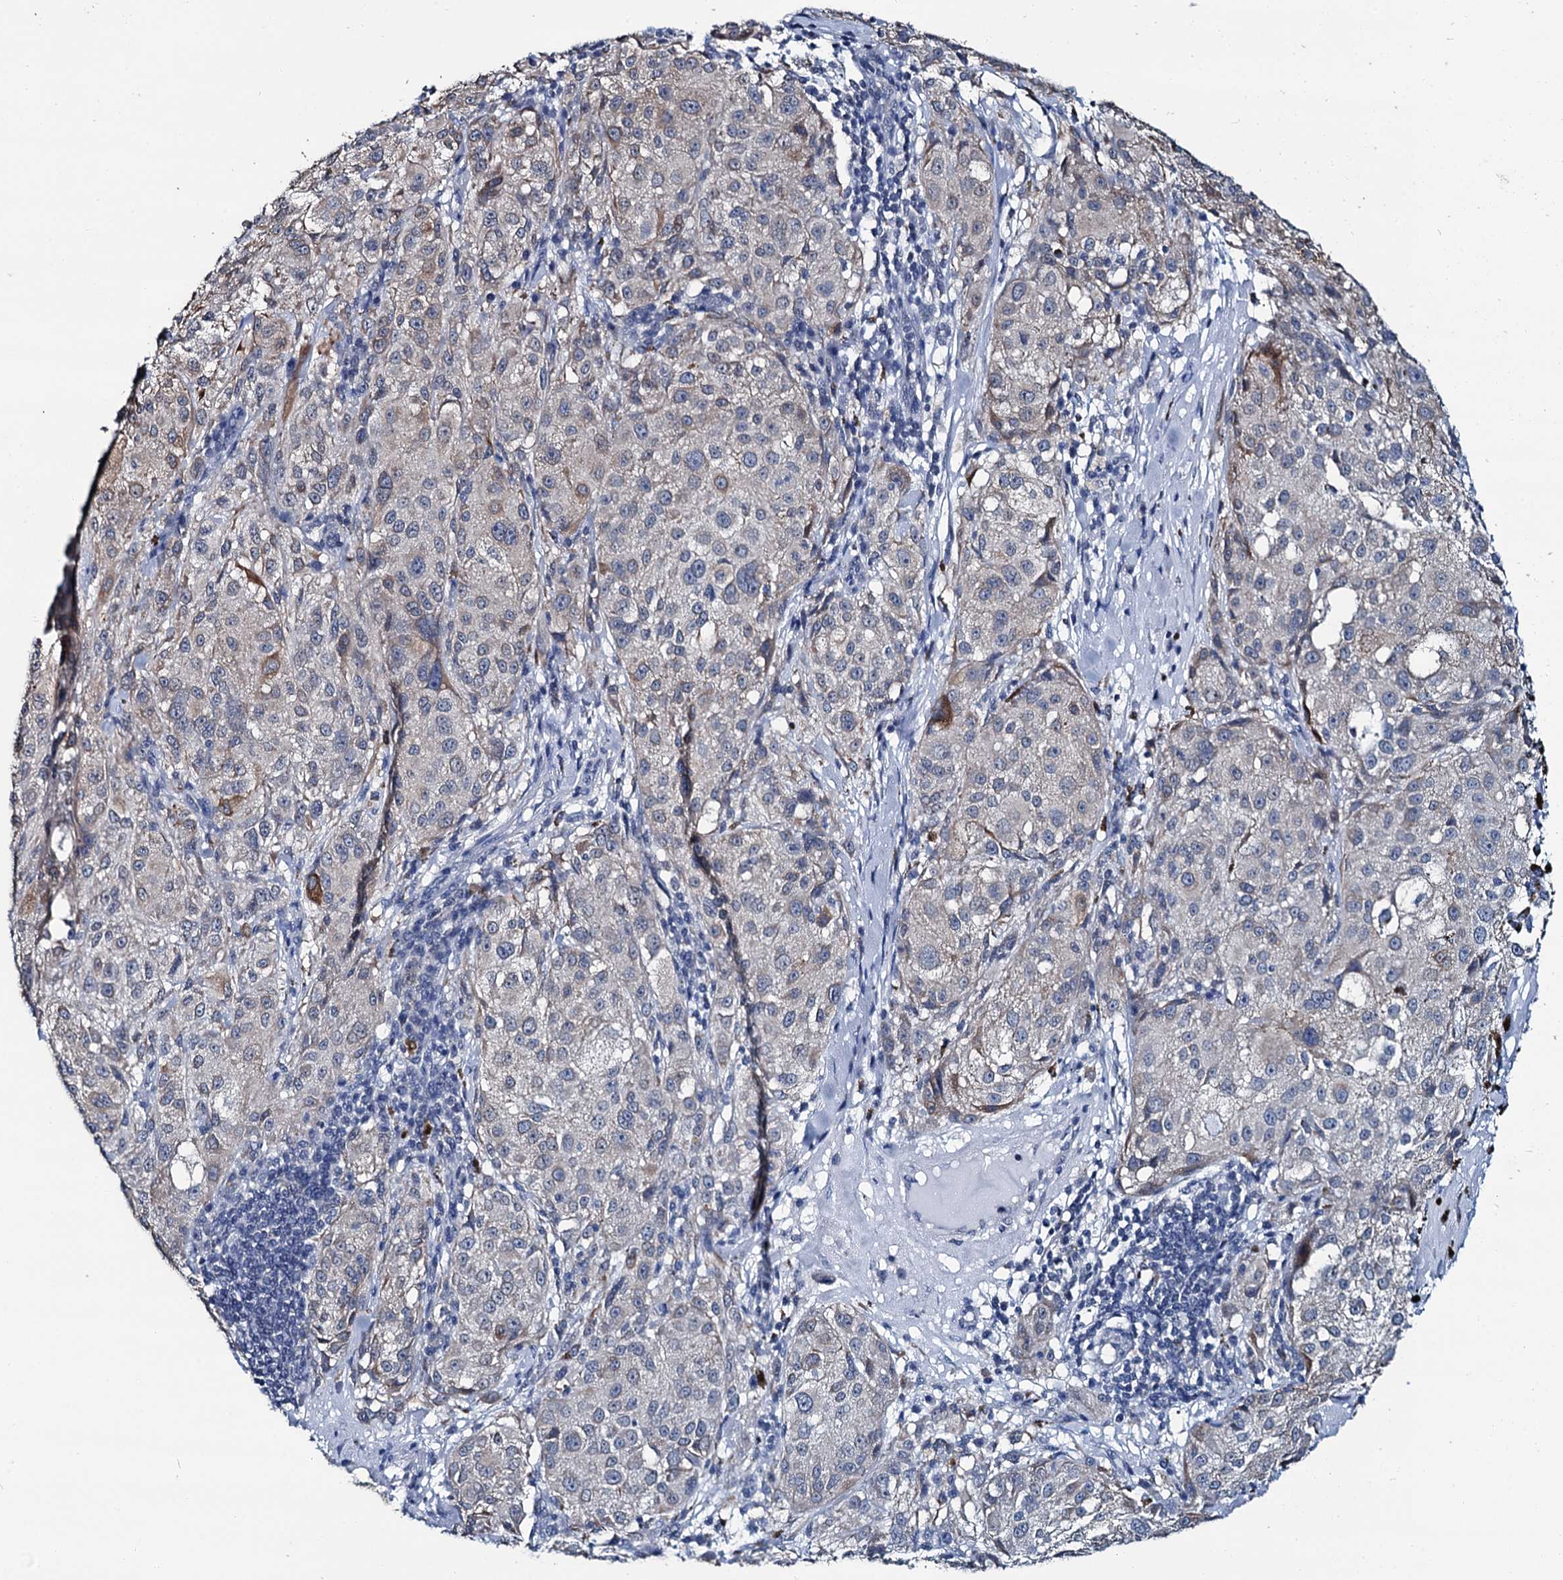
{"staining": {"intensity": "weak", "quantity": "<25%", "location": "cytoplasmic/membranous"}, "tissue": "melanoma", "cell_type": "Tumor cells", "image_type": "cancer", "snomed": [{"axis": "morphology", "description": "Necrosis, NOS"}, {"axis": "morphology", "description": "Malignant melanoma, NOS"}, {"axis": "topography", "description": "Skin"}], "caption": "Melanoma was stained to show a protein in brown. There is no significant expression in tumor cells. Nuclei are stained in blue.", "gene": "MIOX", "patient": {"sex": "female", "age": 87}}